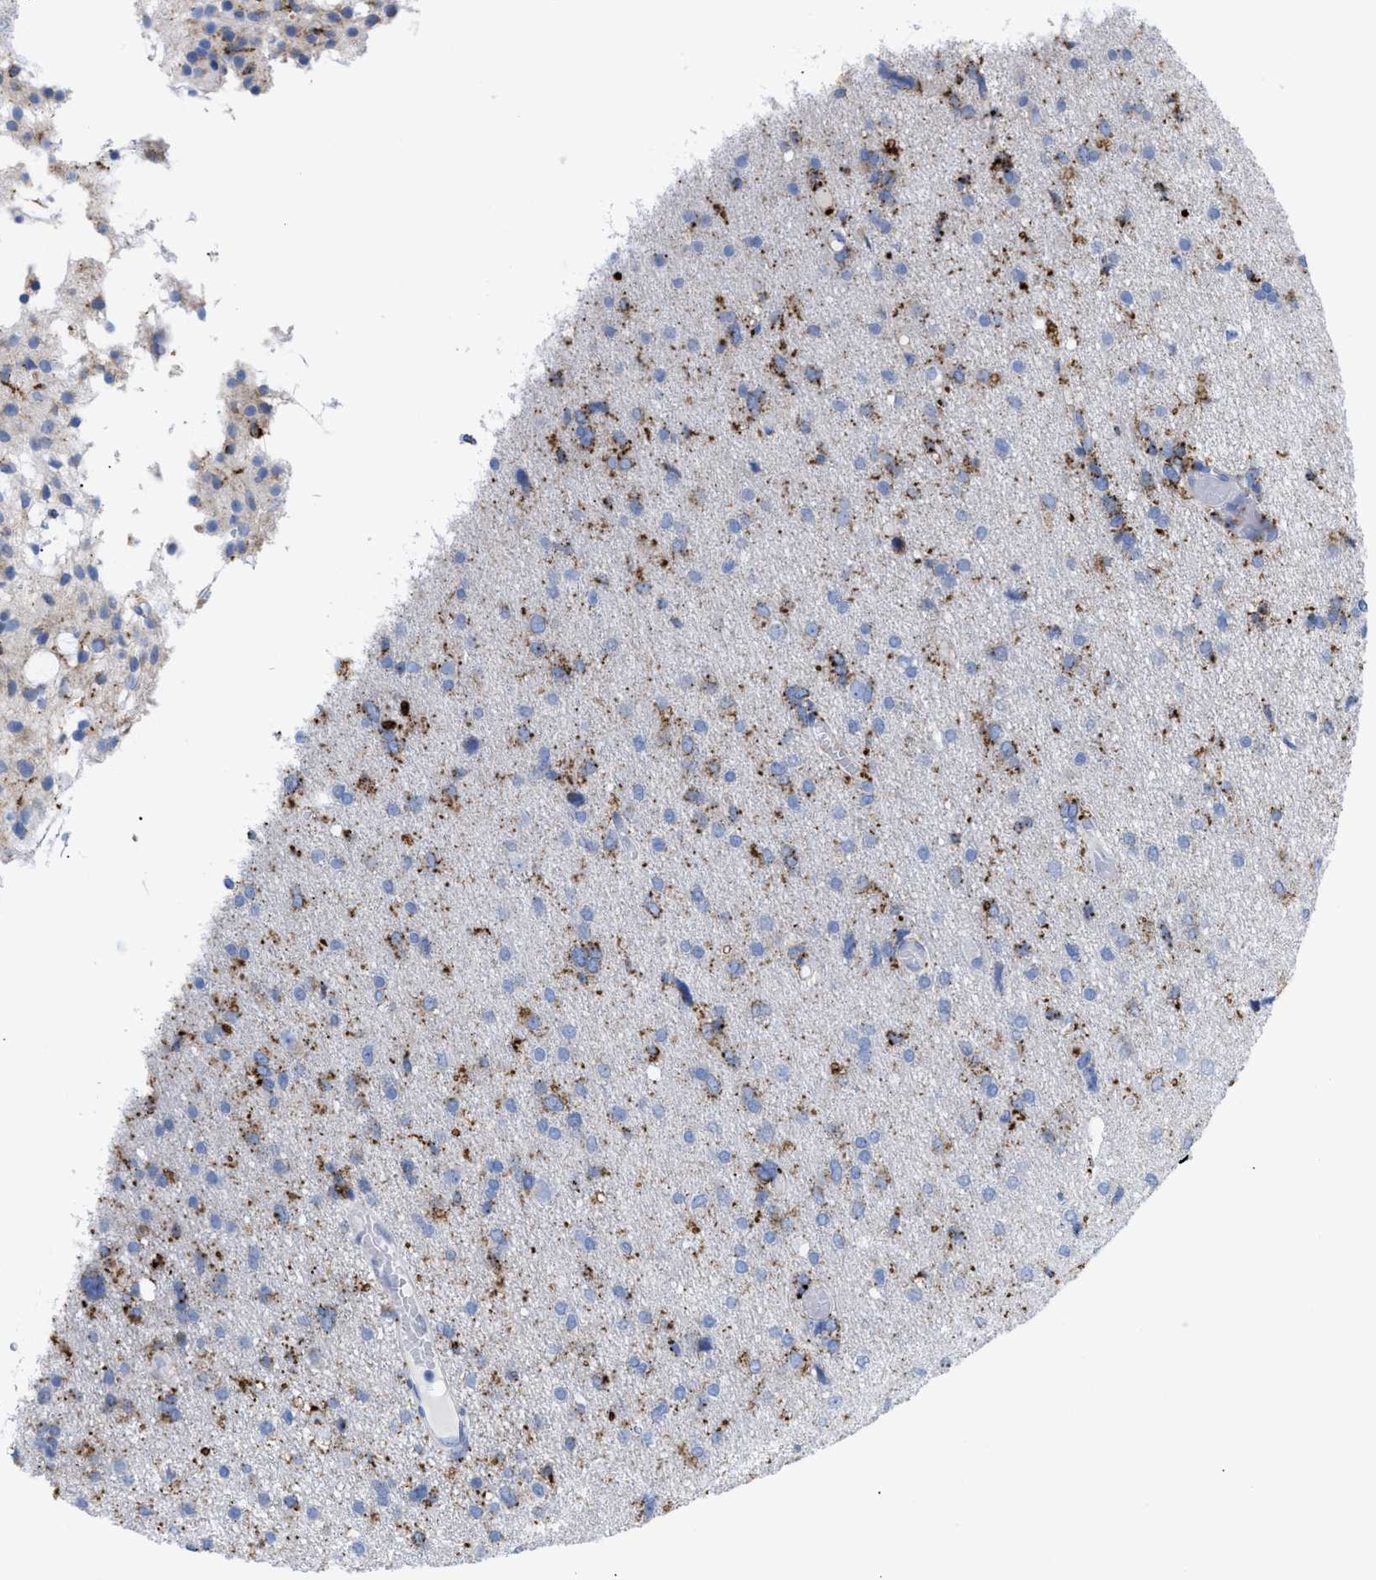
{"staining": {"intensity": "moderate", "quantity": "25%-75%", "location": "cytoplasmic/membranous"}, "tissue": "glioma", "cell_type": "Tumor cells", "image_type": "cancer", "snomed": [{"axis": "morphology", "description": "Glioma, malignant, High grade"}, {"axis": "topography", "description": "Brain"}], "caption": "Human glioma stained for a protein (brown) exhibits moderate cytoplasmic/membranous positive expression in about 25%-75% of tumor cells.", "gene": "DRAM2", "patient": {"sex": "female", "age": 59}}